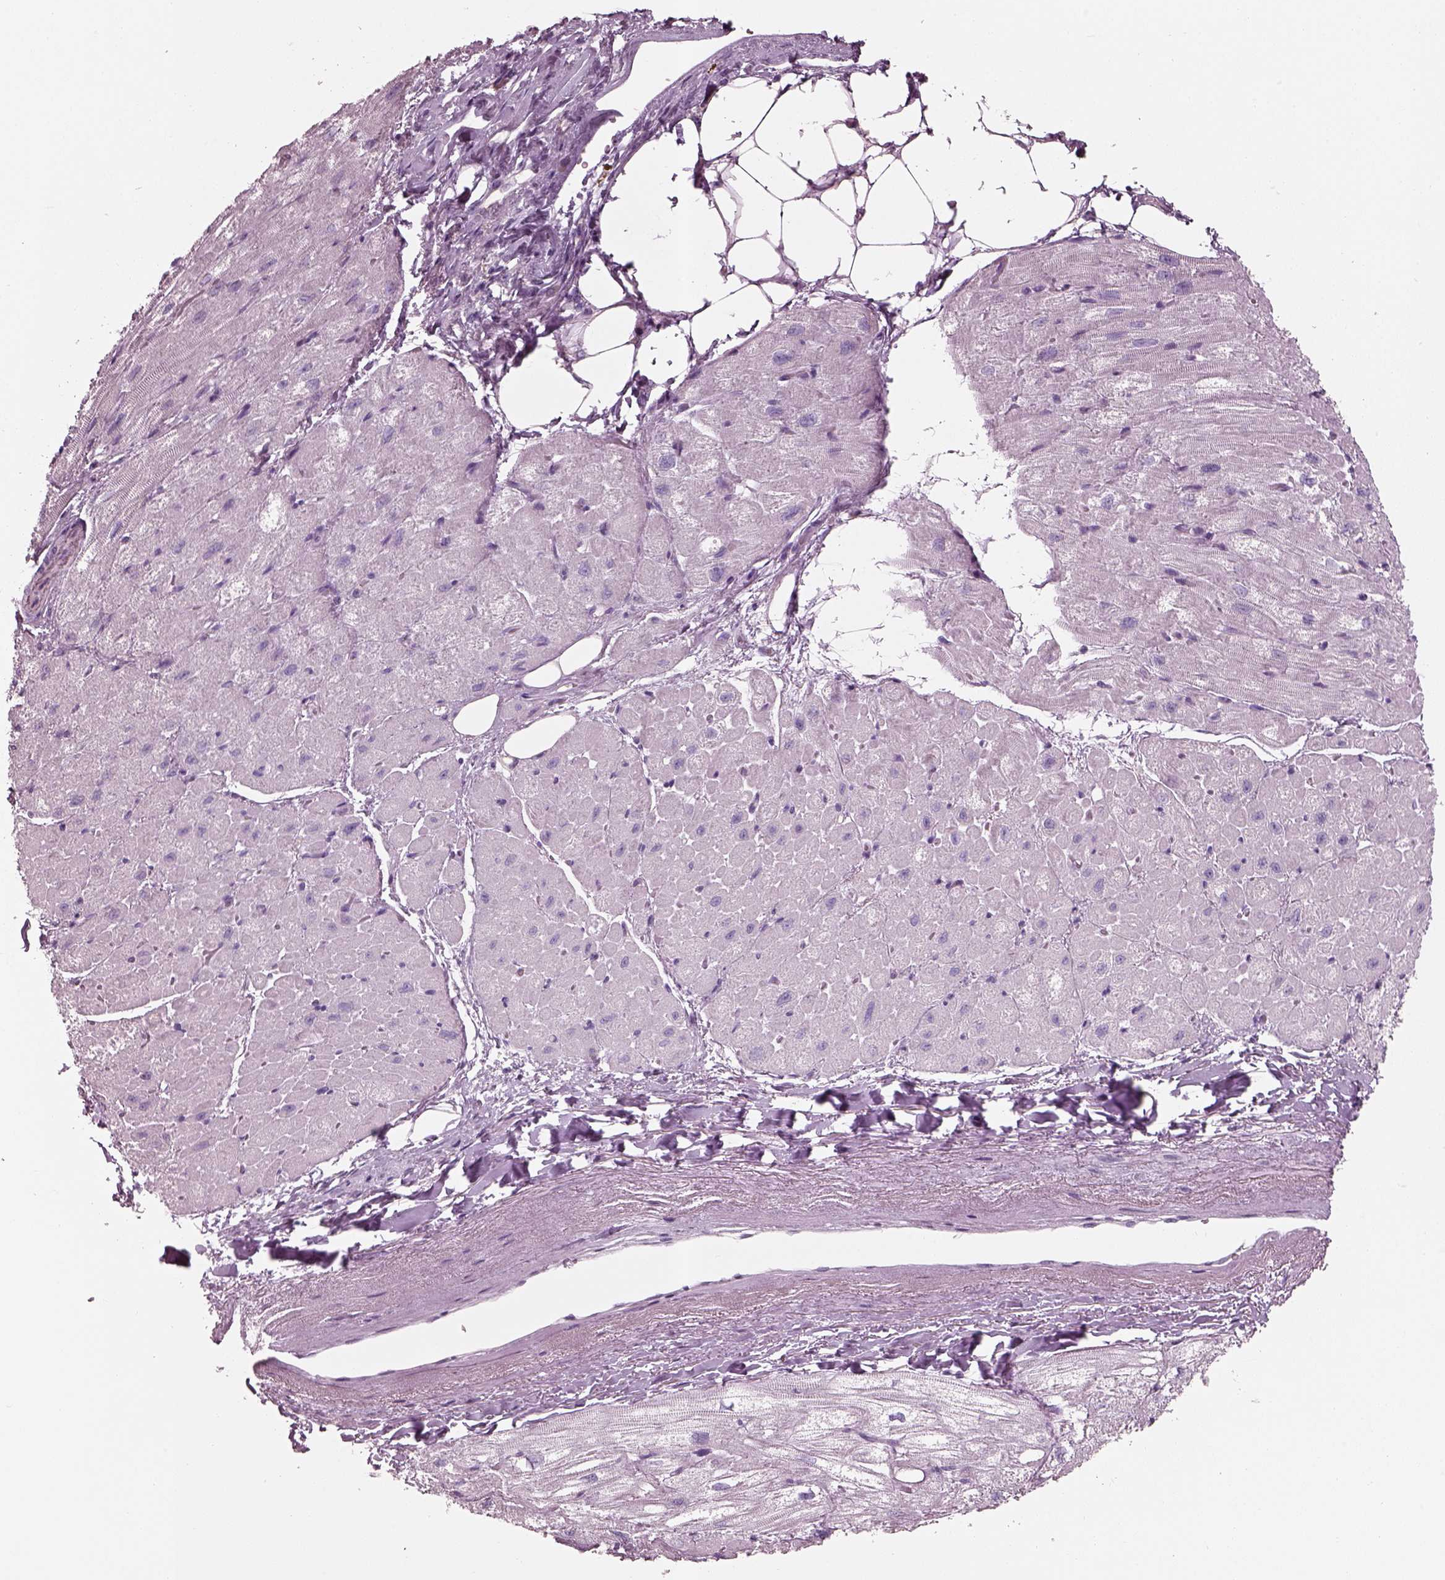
{"staining": {"intensity": "negative", "quantity": "none", "location": "none"}, "tissue": "heart muscle", "cell_type": "Cardiomyocytes", "image_type": "normal", "snomed": [{"axis": "morphology", "description": "Normal tissue, NOS"}, {"axis": "topography", "description": "Heart"}], "caption": "A high-resolution histopathology image shows immunohistochemistry staining of benign heart muscle, which demonstrates no significant positivity in cardiomyocytes.", "gene": "SLC27A2", "patient": {"sex": "female", "age": 69}}